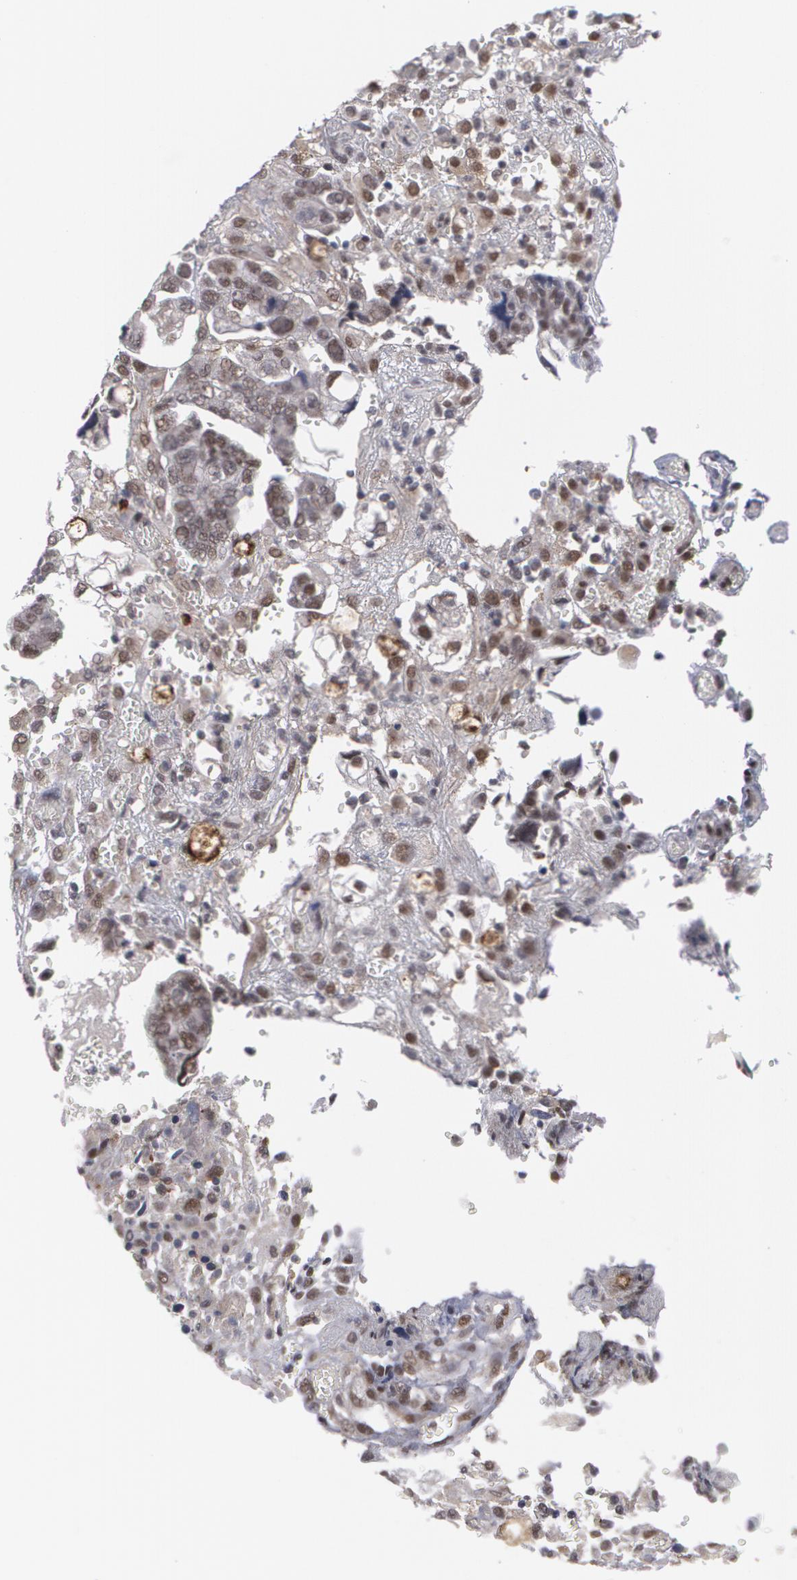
{"staining": {"intensity": "moderate", "quantity": ">75%", "location": "nuclear"}, "tissue": "ovarian cancer", "cell_type": "Tumor cells", "image_type": "cancer", "snomed": [{"axis": "morphology", "description": "Normal tissue, NOS"}, {"axis": "morphology", "description": "Cystadenocarcinoma, serous, NOS"}, {"axis": "topography", "description": "Fallopian tube"}, {"axis": "topography", "description": "Ovary"}], "caption": "A brown stain shows moderate nuclear expression of a protein in serous cystadenocarcinoma (ovarian) tumor cells.", "gene": "INTS6", "patient": {"sex": "female", "age": 56}}